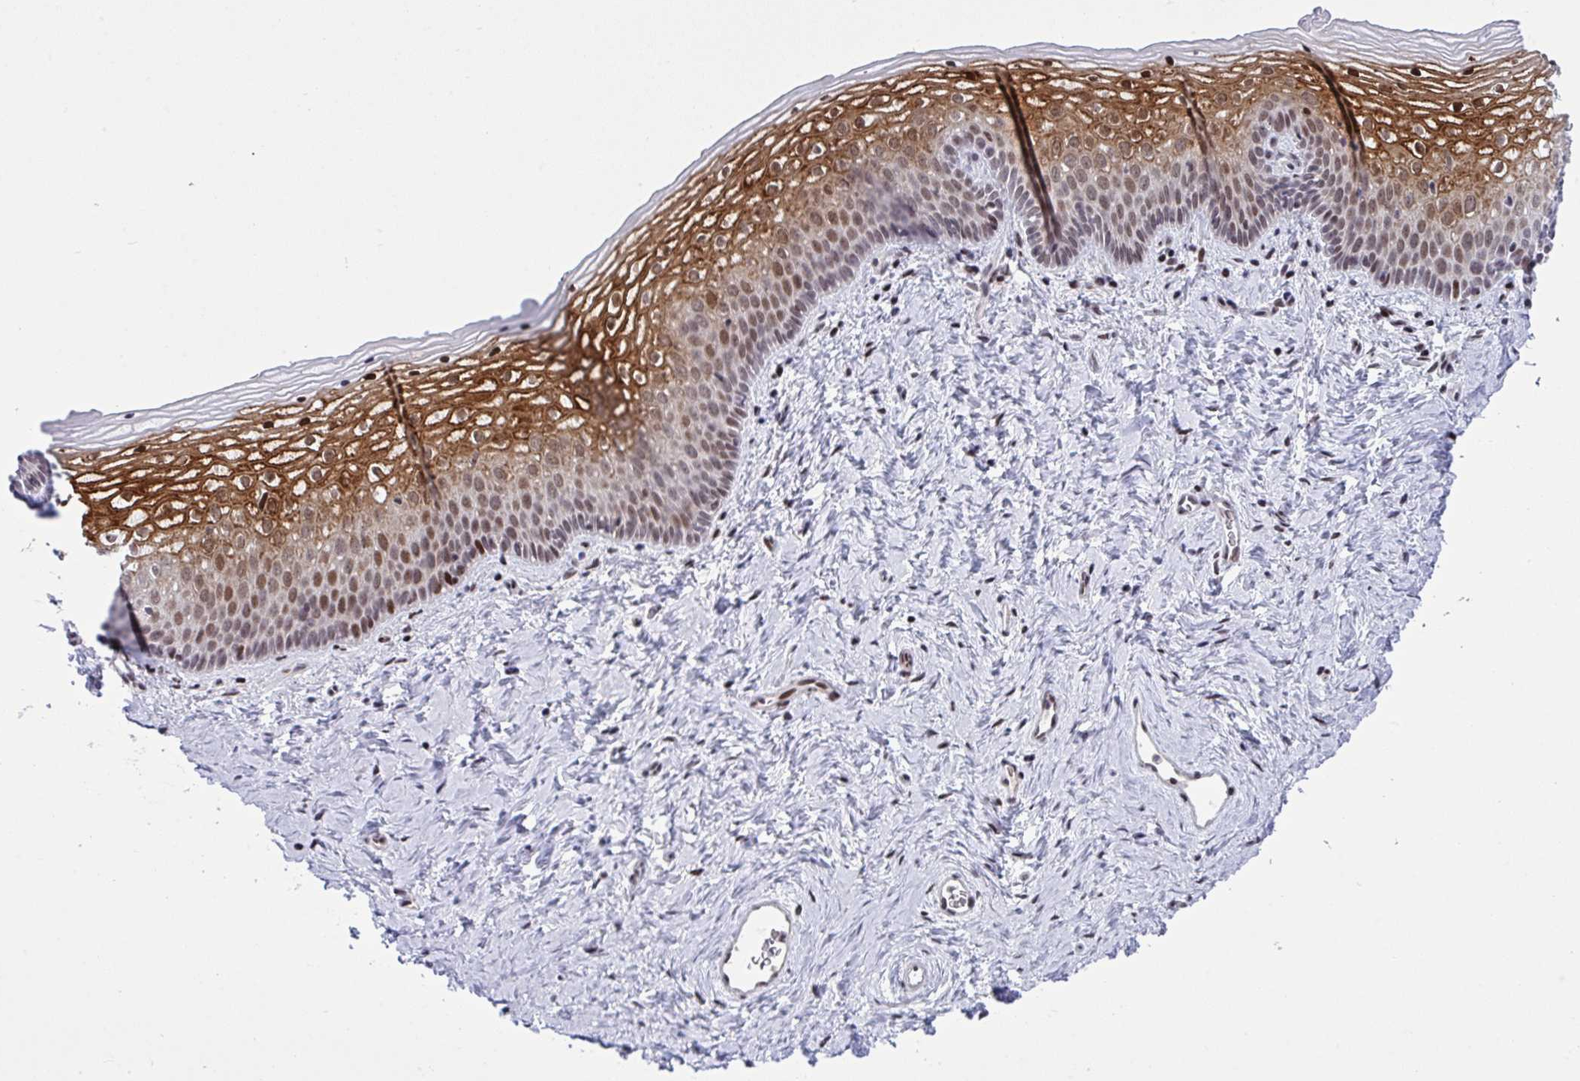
{"staining": {"intensity": "strong", "quantity": "25%-75%", "location": "cytoplasmic/membranous,nuclear"}, "tissue": "vagina", "cell_type": "Squamous epithelial cells", "image_type": "normal", "snomed": [{"axis": "morphology", "description": "Normal tissue, NOS"}, {"axis": "topography", "description": "Vagina"}], "caption": "This histopathology image exhibits IHC staining of unremarkable human vagina, with high strong cytoplasmic/membranous,nuclear staining in about 25%-75% of squamous epithelial cells.", "gene": "ZFHX3", "patient": {"sex": "female", "age": 45}}